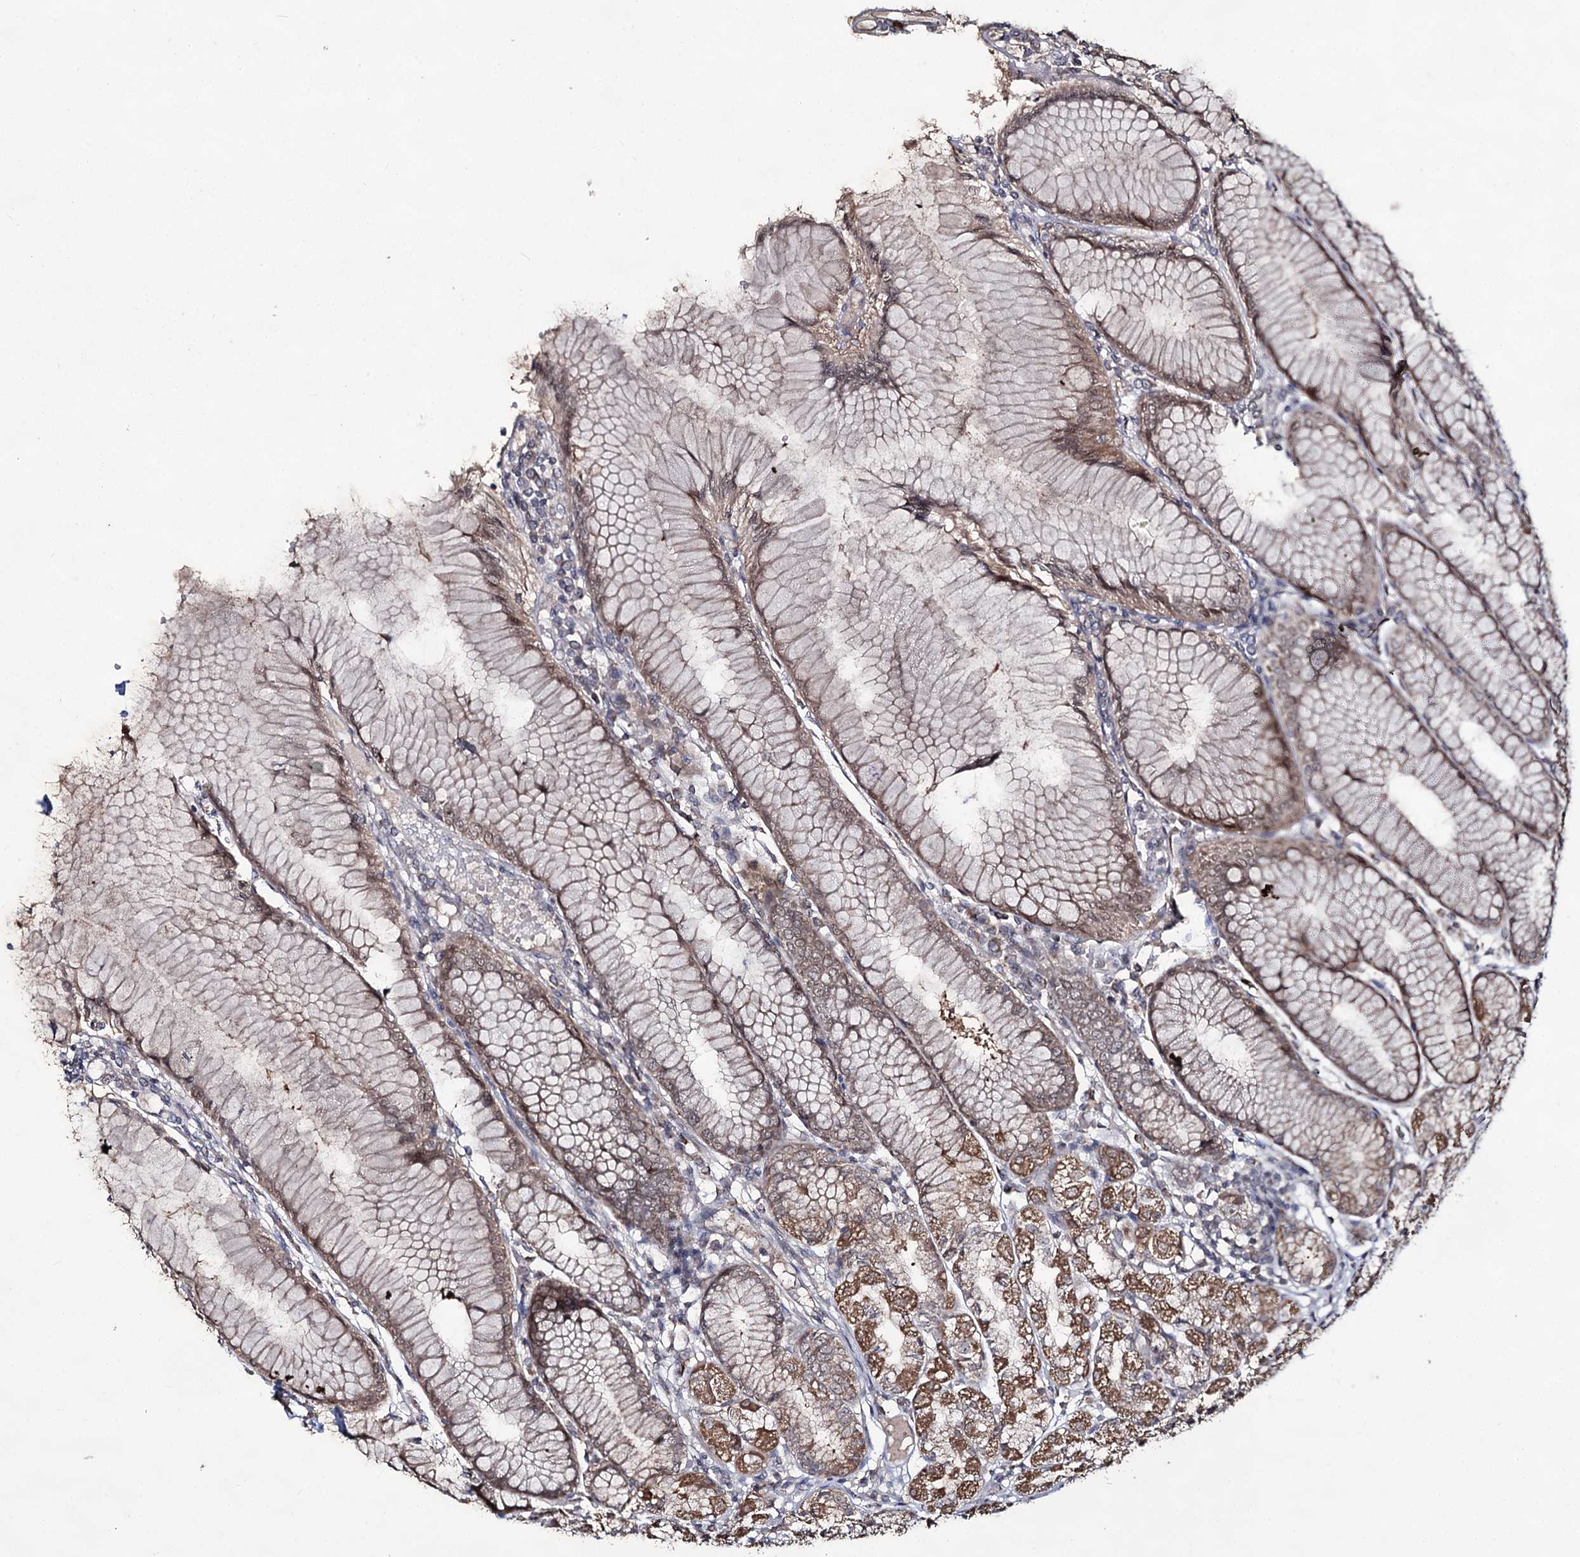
{"staining": {"intensity": "moderate", "quantity": ">75%", "location": "cytoplasmic/membranous,nuclear"}, "tissue": "stomach", "cell_type": "Glandular cells", "image_type": "normal", "snomed": [{"axis": "morphology", "description": "Normal tissue, NOS"}, {"axis": "topography", "description": "Stomach"}], "caption": "Stomach stained for a protein (brown) exhibits moderate cytoplasmic/membranous,nuclear positive positivity in approximately >75% of glandular cells.", "gene": "ACTR6", "patient": {"sex": "female", "age": 57}}